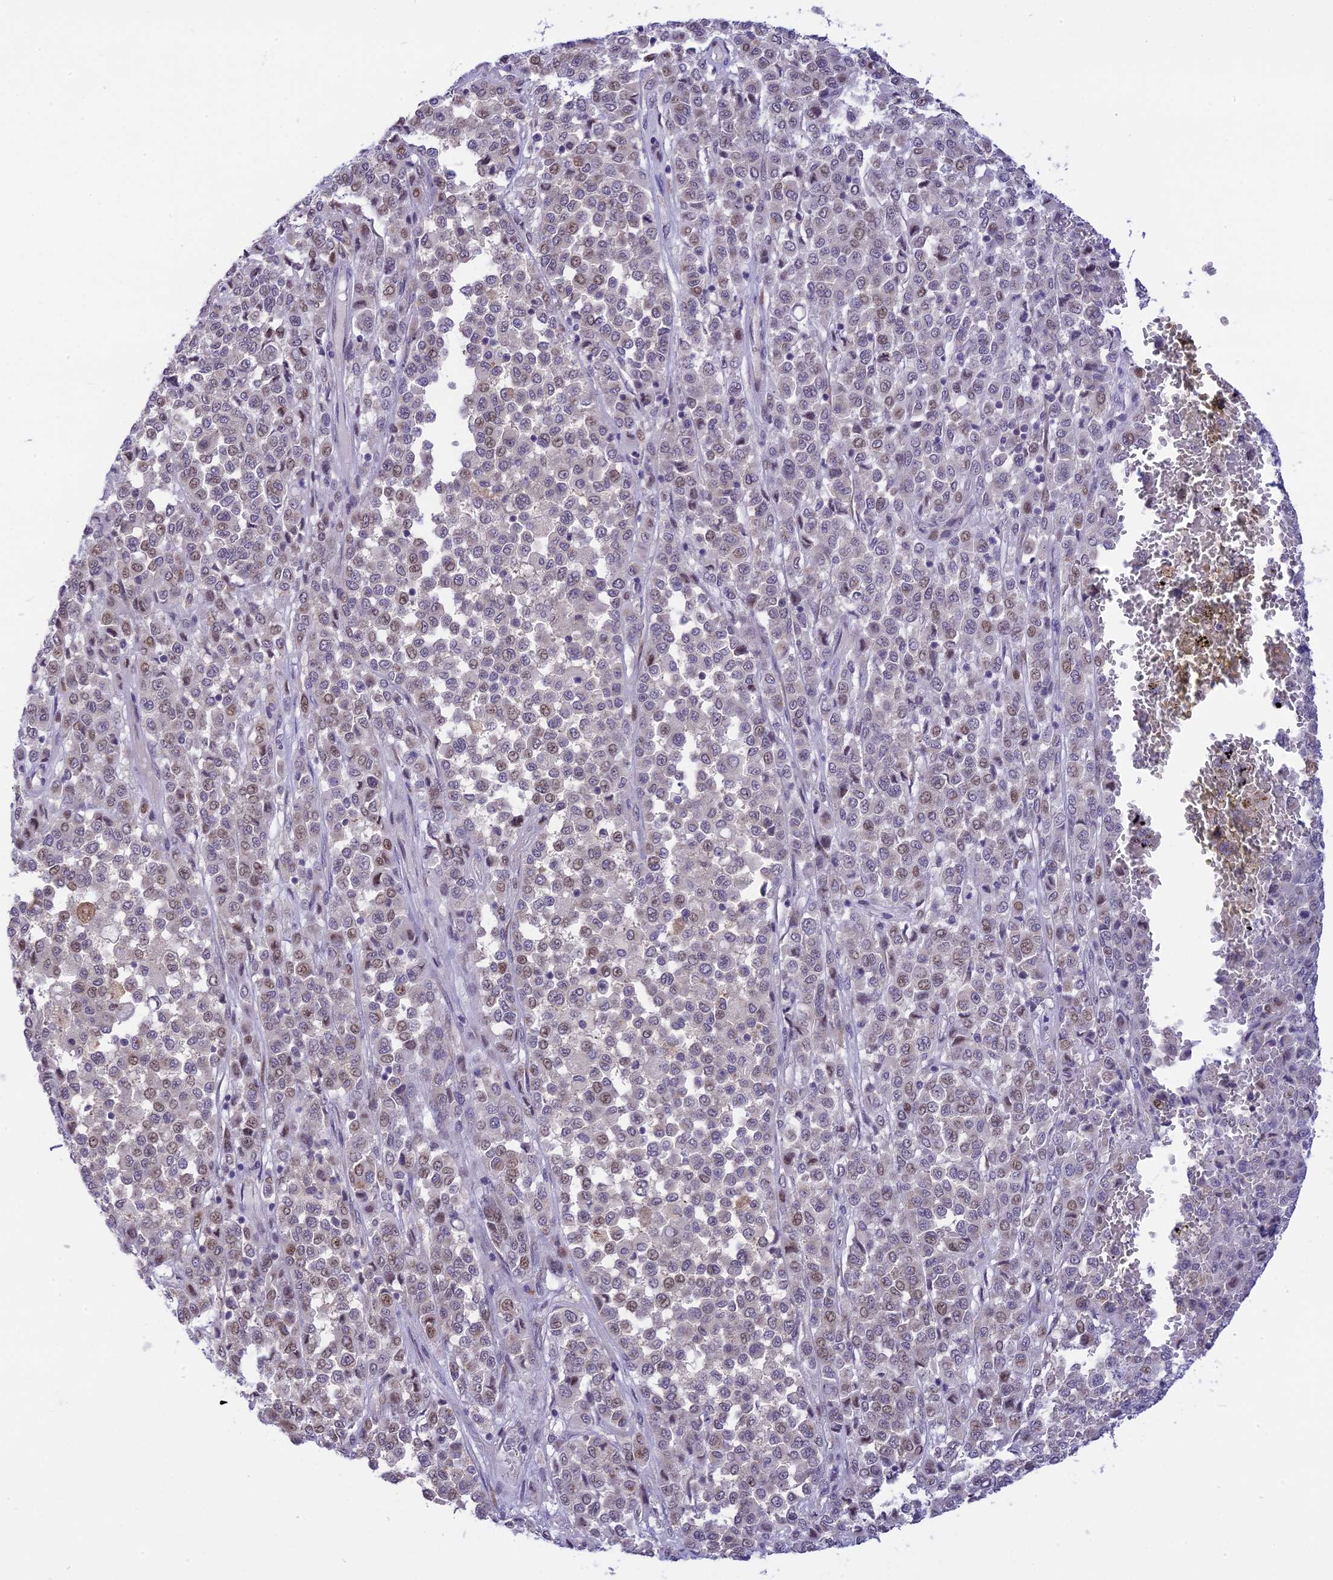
{"staining": {"intensity": "weak", "quantity": "25%-75%", "location": "nuclear"}, "tissue": "melanoma", "cell_type": "Tumor cells", "image_type": "cancer", "snomed": [{"axis": "morphology", "description": "Malignant melanoma, Metastatic site"}, {"axis": "topography", "description": "Pancreas"}], "caption": "Melanoma tissue displays weak nuclear expression in approximately 25%-75% of tumor cells The protein is shown in brown color, while the nuclei are stained blue.", "gene": "ZNF837", "patient": {"sex": "female", "age": 30}}